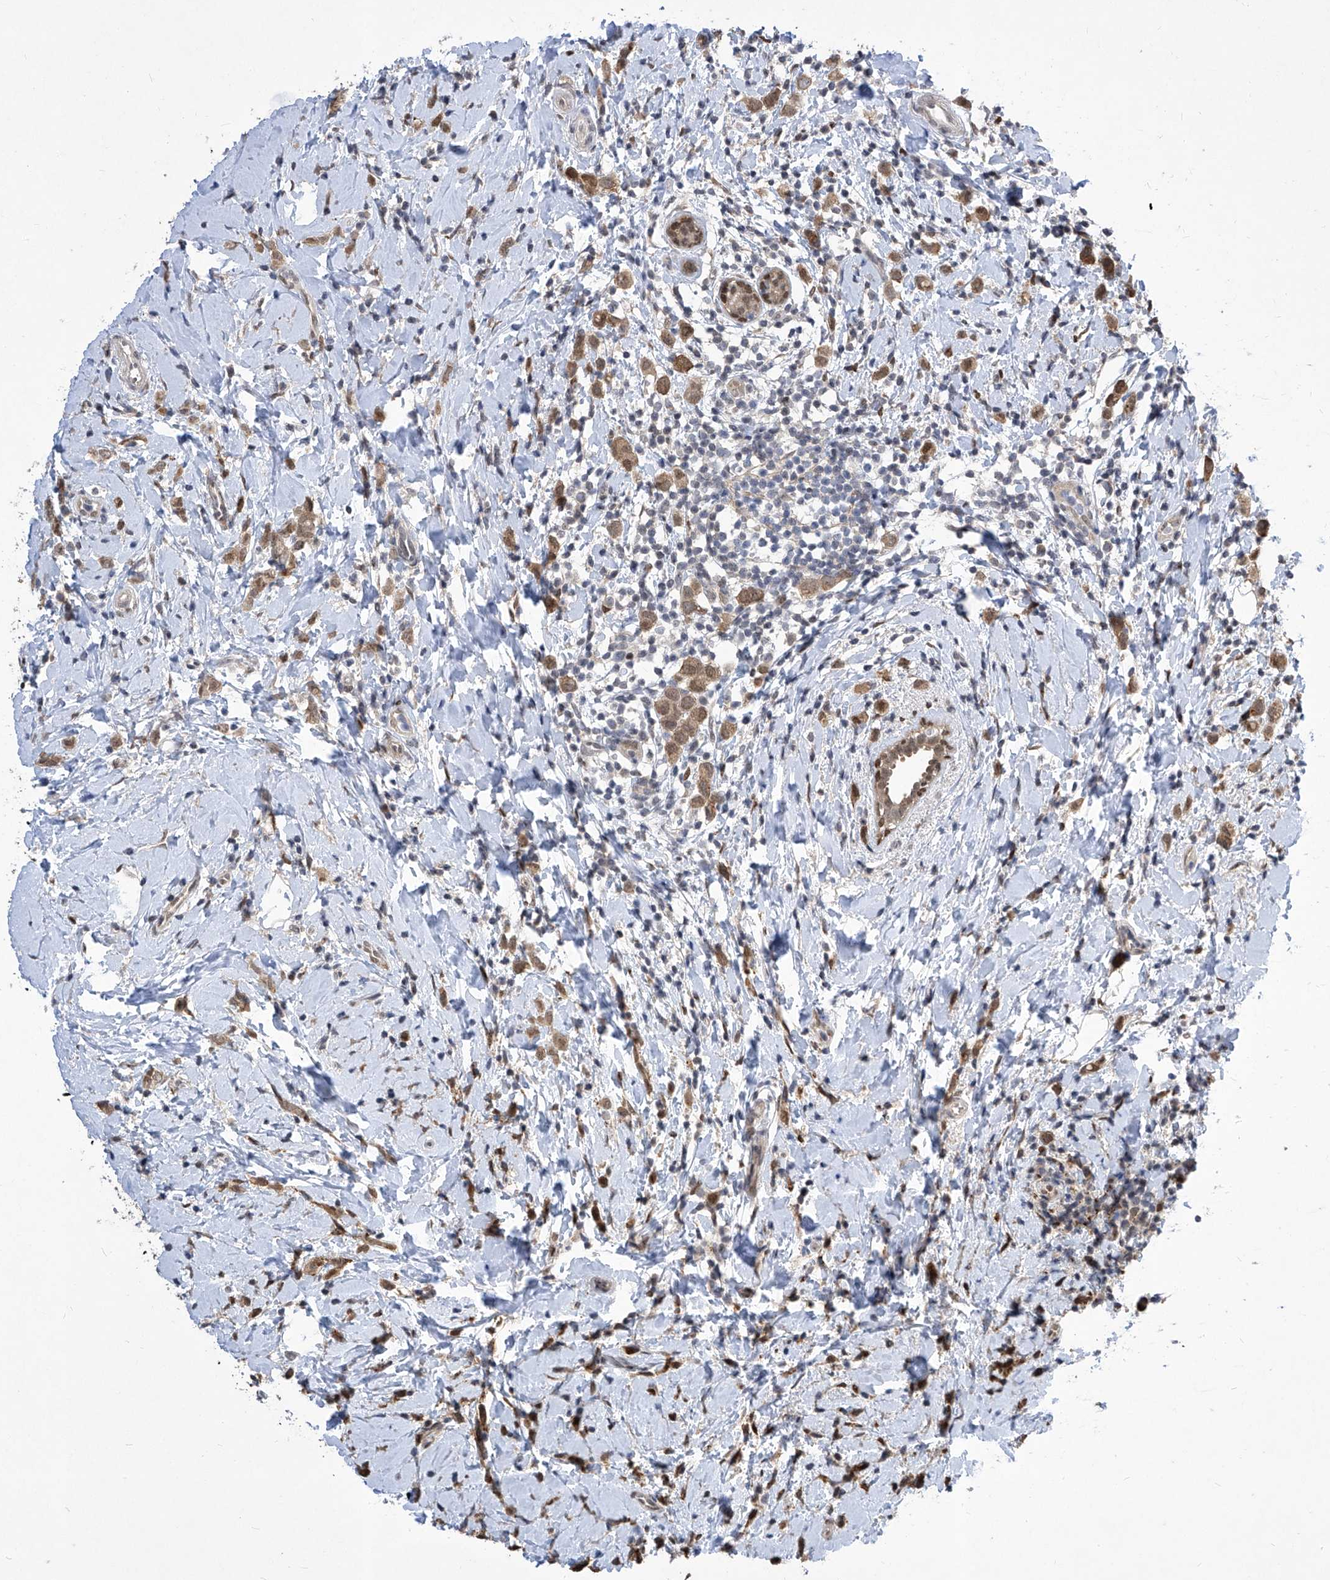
{"staining": {"intensity": "moderate", "quantity": ">75%", "location": "cytoplasmic/membranous"}, "tissue": "breast cancer", "cell_type": "Tumor cells", "image_type": "cancer", "snomed": [{"axis": "morphology", "description": "Lobular carcinoma"}, {"axis": "topography", "description": "Breast"}], "caption": "A brown stain shows moderate cytoplasmic/membranous staining of a protein in lobular carcinoma (breast) tumor cells.", "gene": "CETN2", "patient": {"sex": "female", "age": 47}}